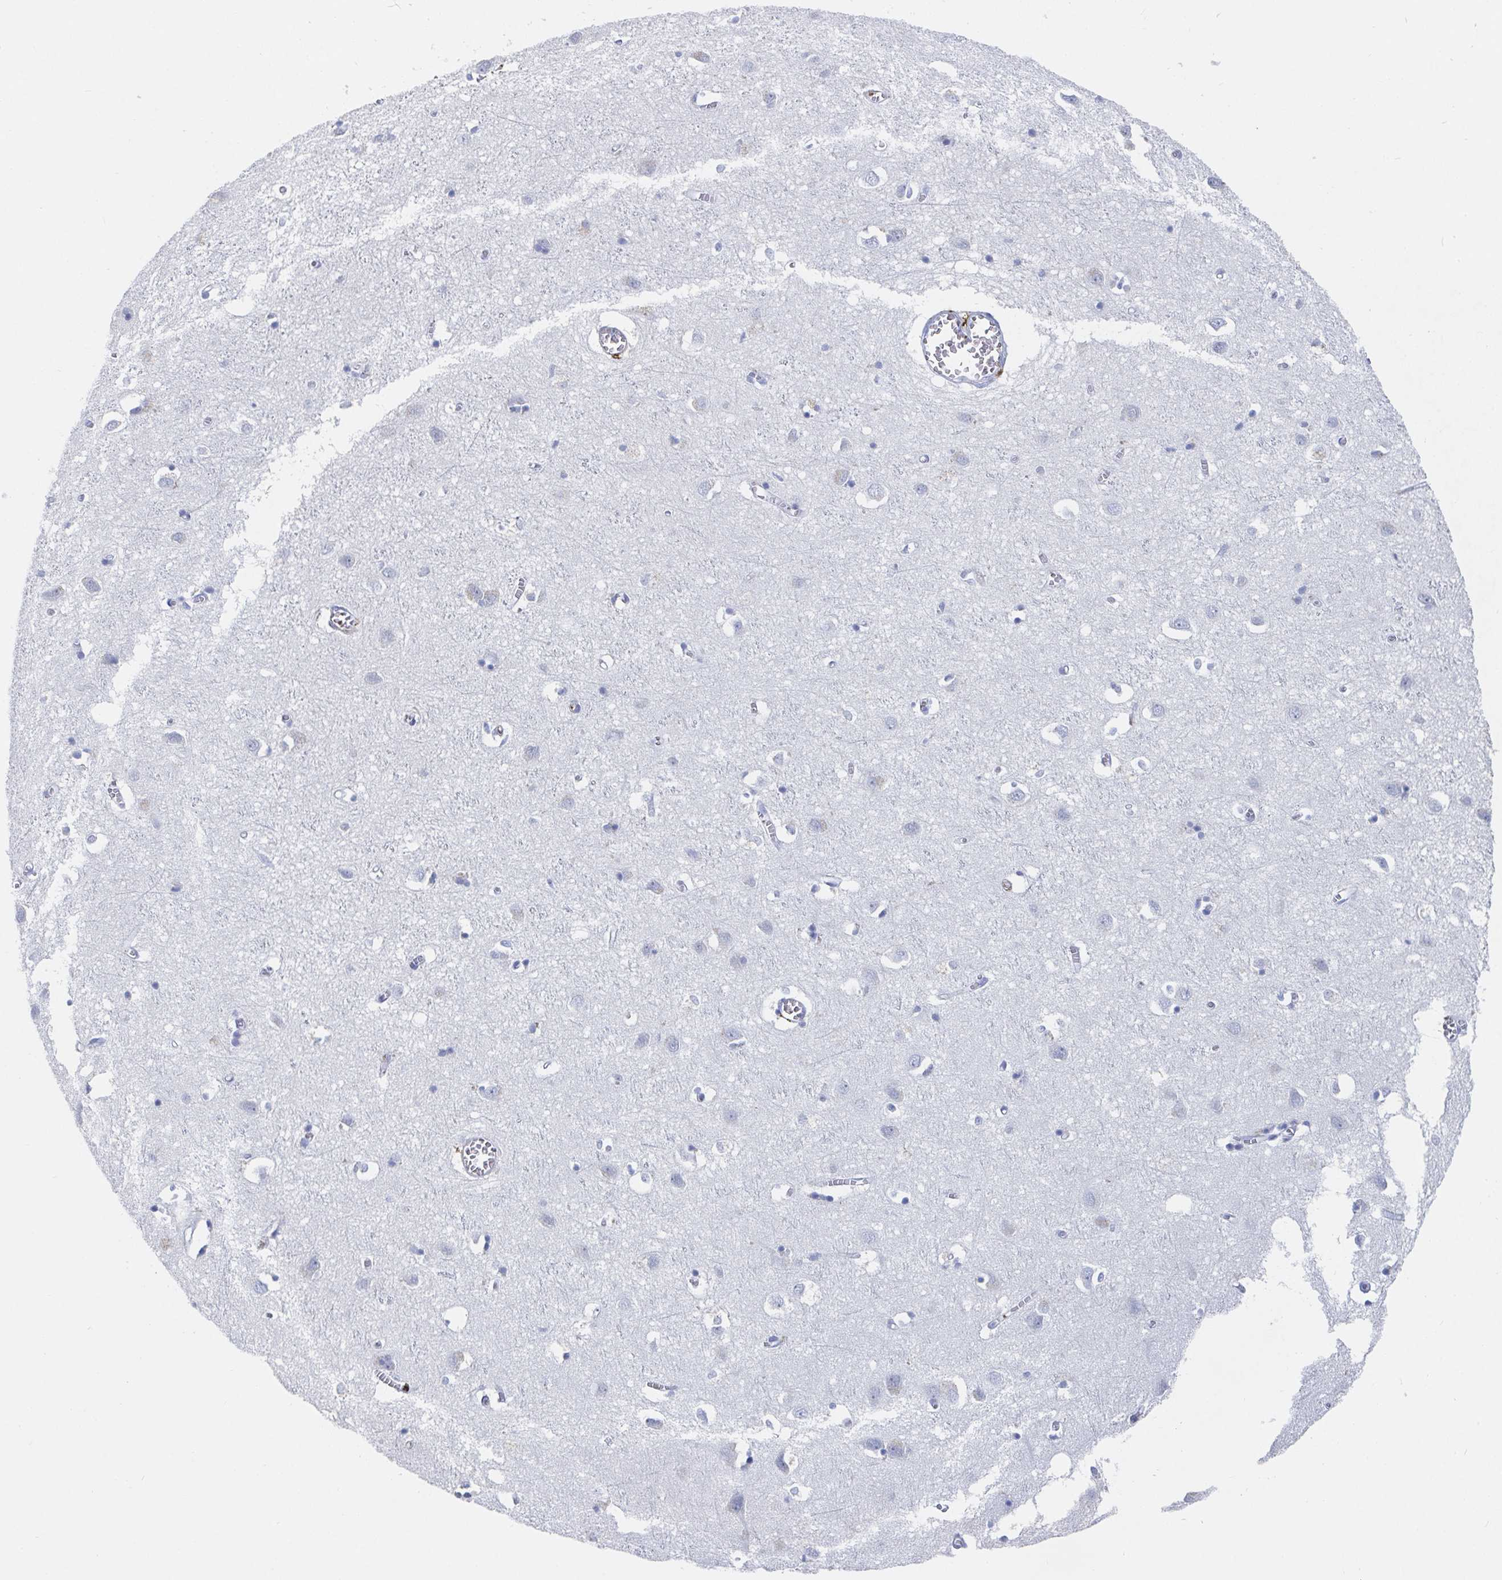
{"staining": {"intensity": "negative", "quantity": "none", "location": "none"}, "tissue": "cerebral cortex", "cell_type": "Endothelial cells", "image_type": "normal", "snomed": [{"axis": "morphology", "description": "Normal tissue, NOS"}, {"axis": "topography", "description": "Cerebral cortex"}], "caption": "Protein analysis of benign cerebral cortex displays no significant expression in endothelial cells.", "gene": "OR2A1", "patient": {"sex": "male", "age": 70}}